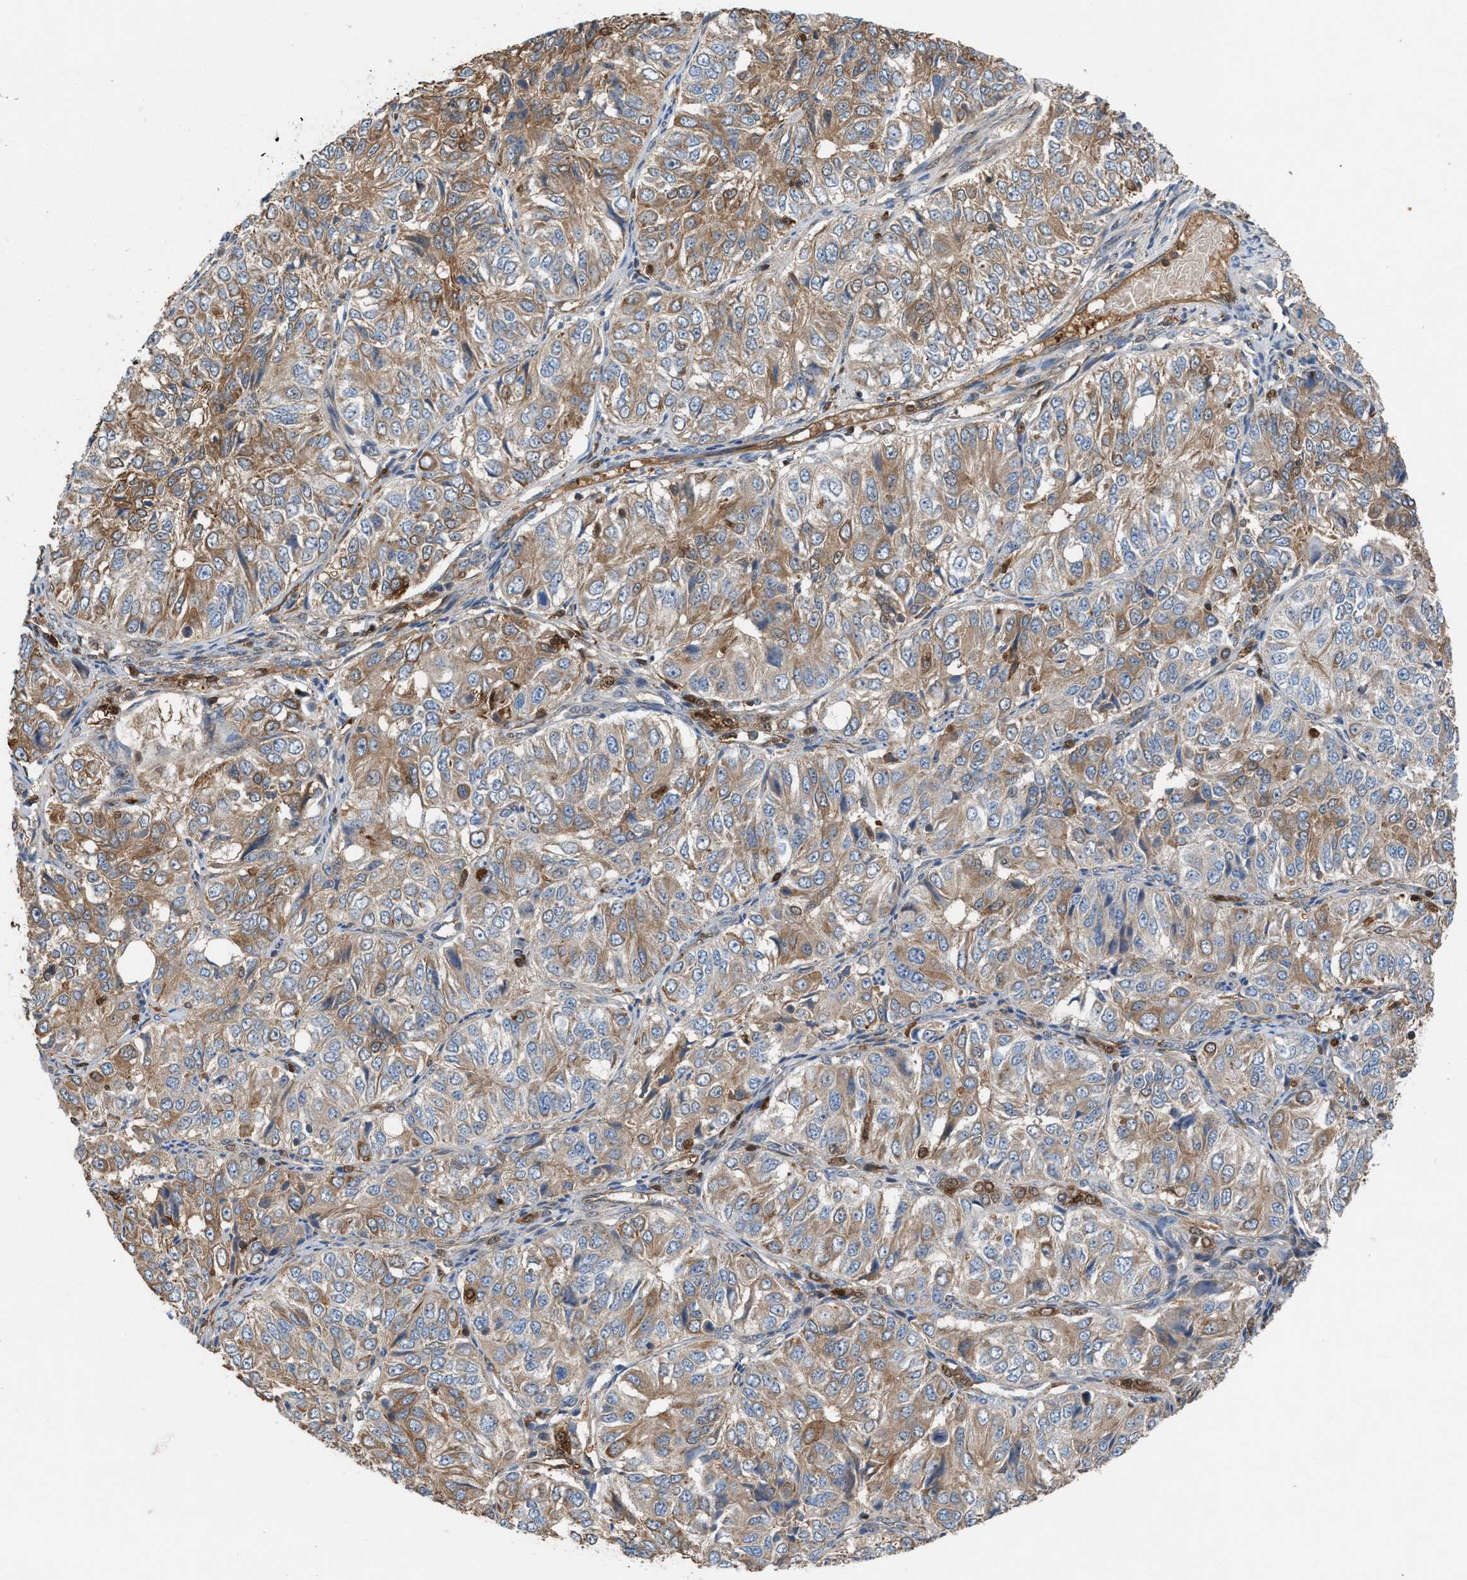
{"staining": {"intensity": "moderate", "quantity": "25%-75%", "location": "cytoplasmic/membranous"}, "tissue": "ovarian cancer", "cell_type": "Tumor cells", "image_type": "cancer", "snomed": [{"axis": "morphology", "description": "Carcinoma, endometroid"}, {"axis": "topography", "description": "Ovary"}], "caption": "Protein expression analysis of ovarian cancer exhibits moderate cytoplasmic/membranous staining in approximately 25%-75% of tumor cells.", "gene": "TPK1", "patient": {"sex": "female", "age": 51}}